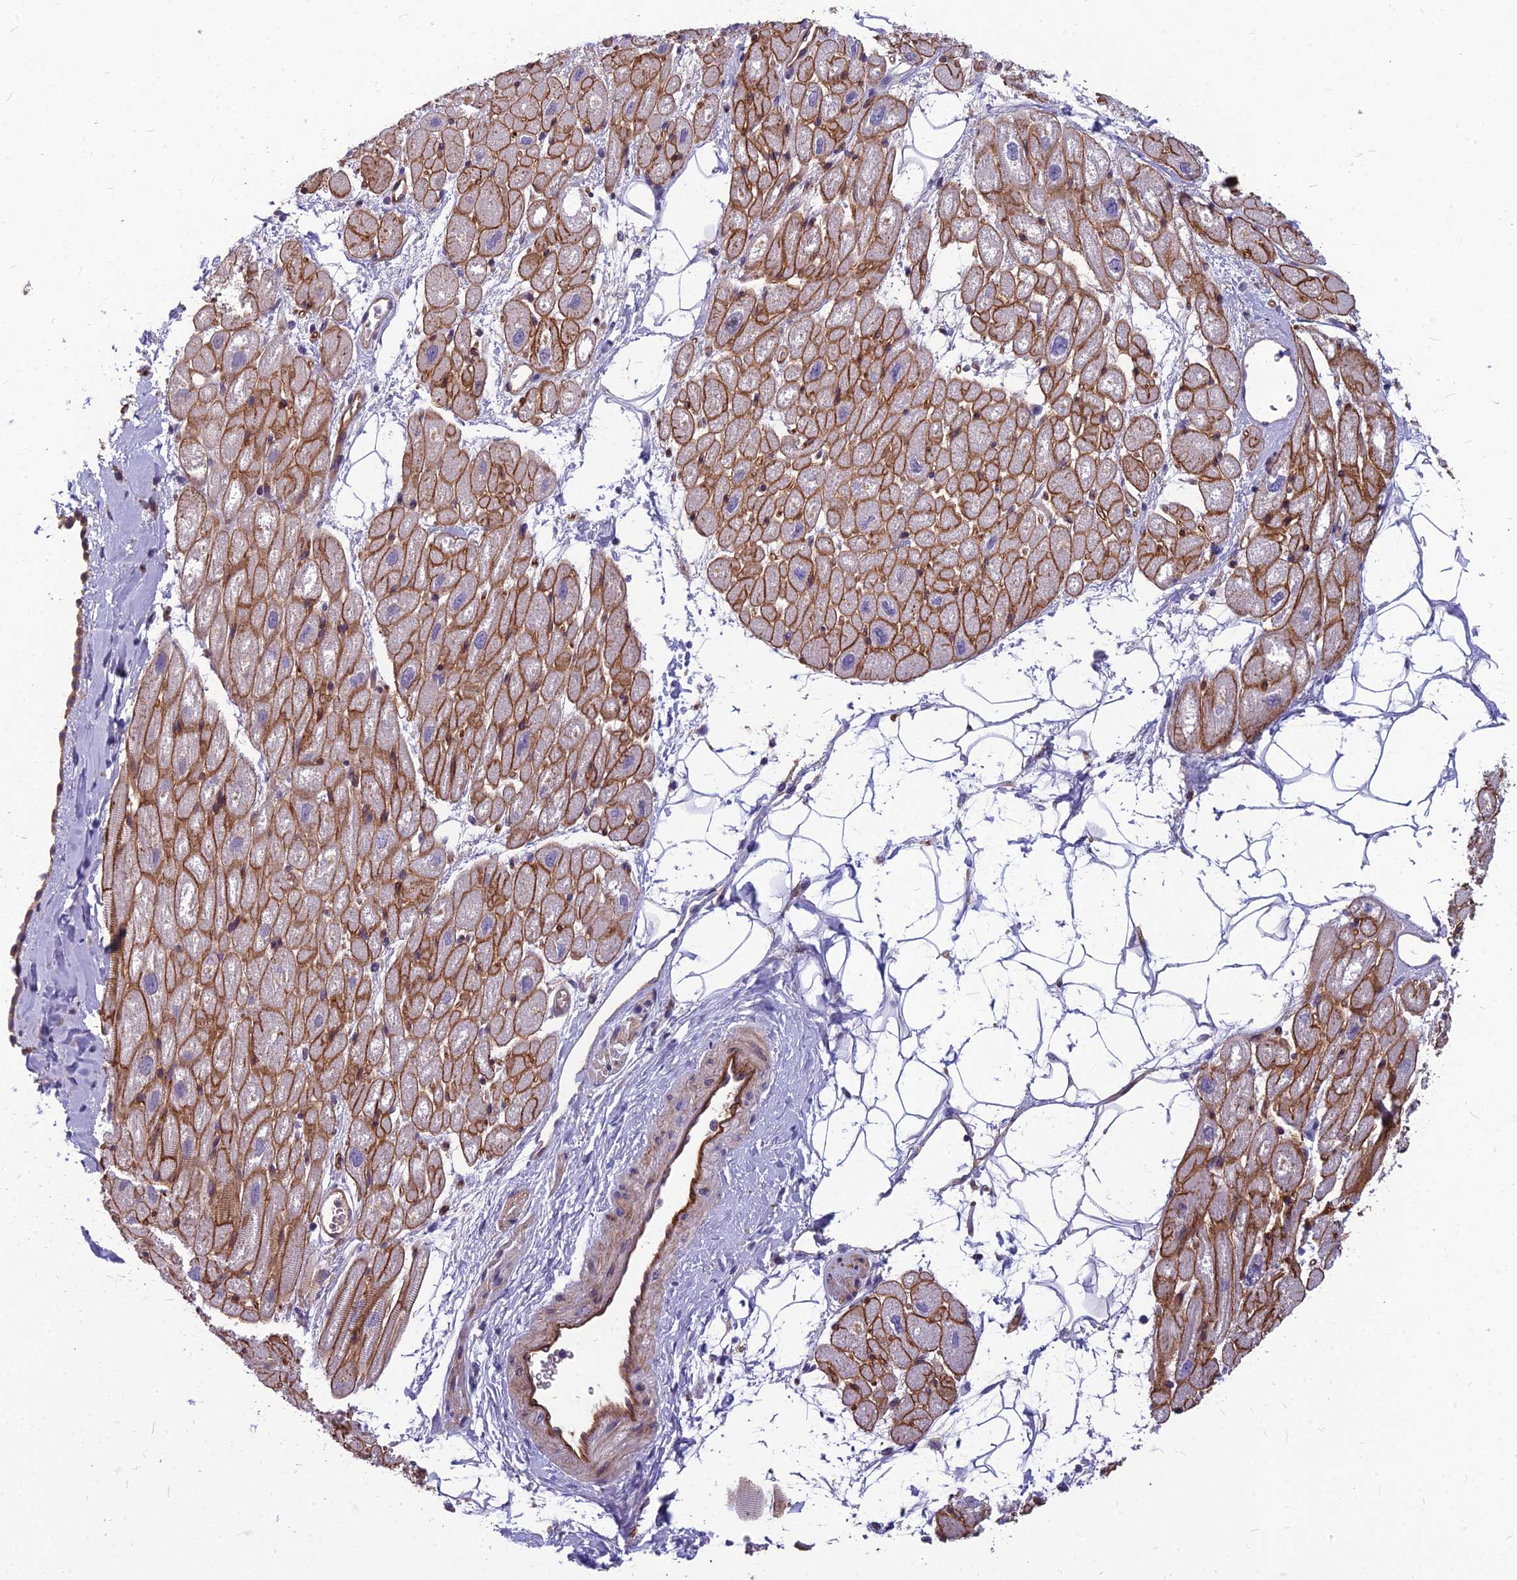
{"staining": {"intensity": "moderate", "quantity": ">75%", "location": "cytoplasmic/membranous"}, "tissue": "heart muscle", "cell_type": "Cardiomyocytes", "image_type": "normal", "snomed": [{"axis": "morphology", "description": "Normal tissue, NOS"}, {"axis": "topography", "description": "Heart"}], "caption": "Protein staining of normal heart muscle demonstrates moderate cytoplasmic/membranous positivity in approximately >75% of cardiomyocytes. The staining was performed using DAB, with brown indicating positive protein expression. Nuclei are stained blue with hematoxylin.", "gene": "TSPAN15", "patient": {"sex": "male", "age": 50}}